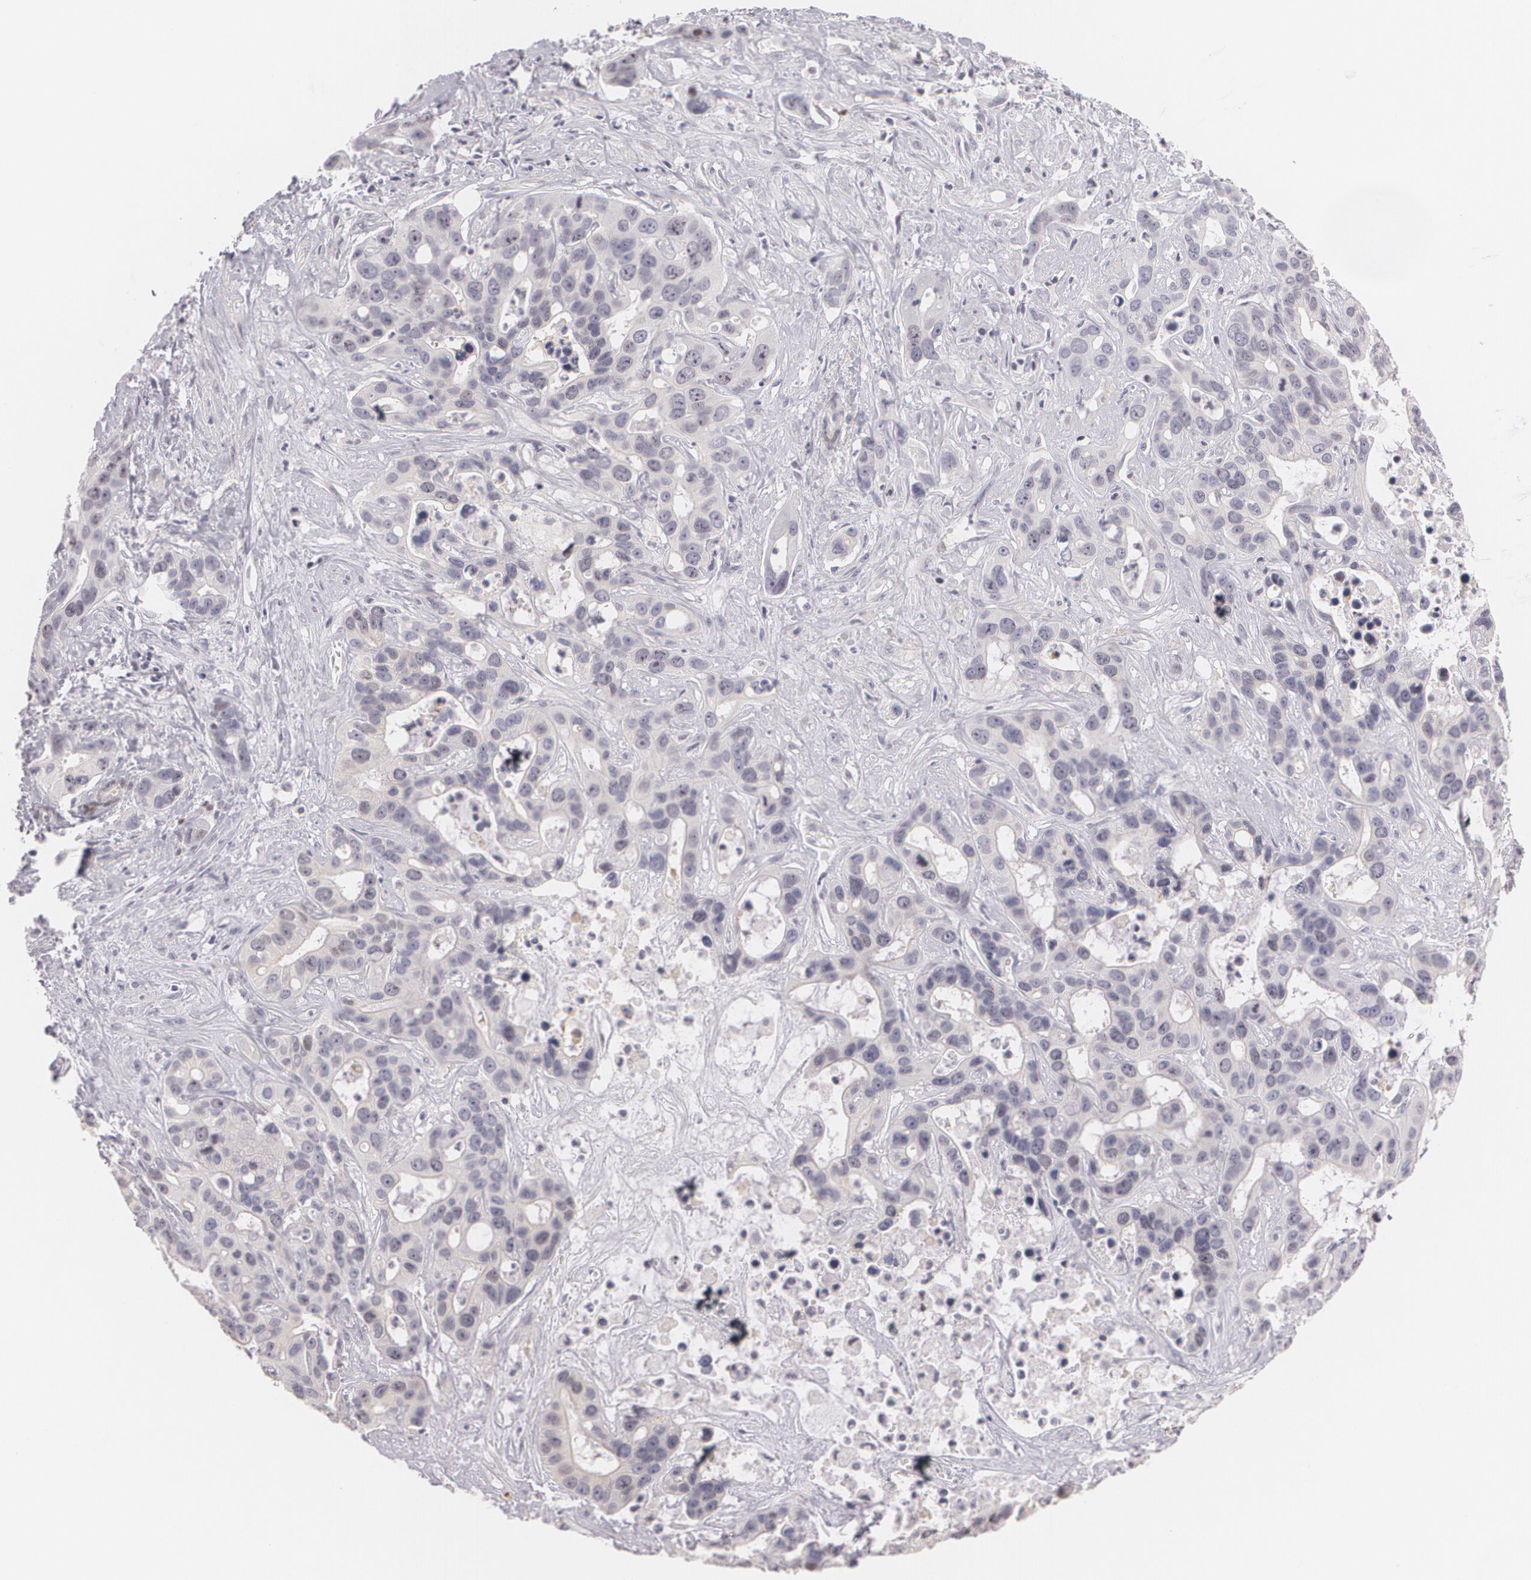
{"staining": {"intensity": "negative", "quantity": "none", "location": "none"}, "tissue": "liver cancer", "cell_type": "Tumor cells", "image_type": "cancer", "snomed": [{"axis": "morphology", "description": "Cholangiocarcinoma"}, {"axis": "topography", "description": "Liver"}], "caption": "Immunohistochemical staining of liver cancer displays no significant positivity in tumor cells.", "gene": "ZBTB16", "patient": {"sex": "female", "age": 65}}